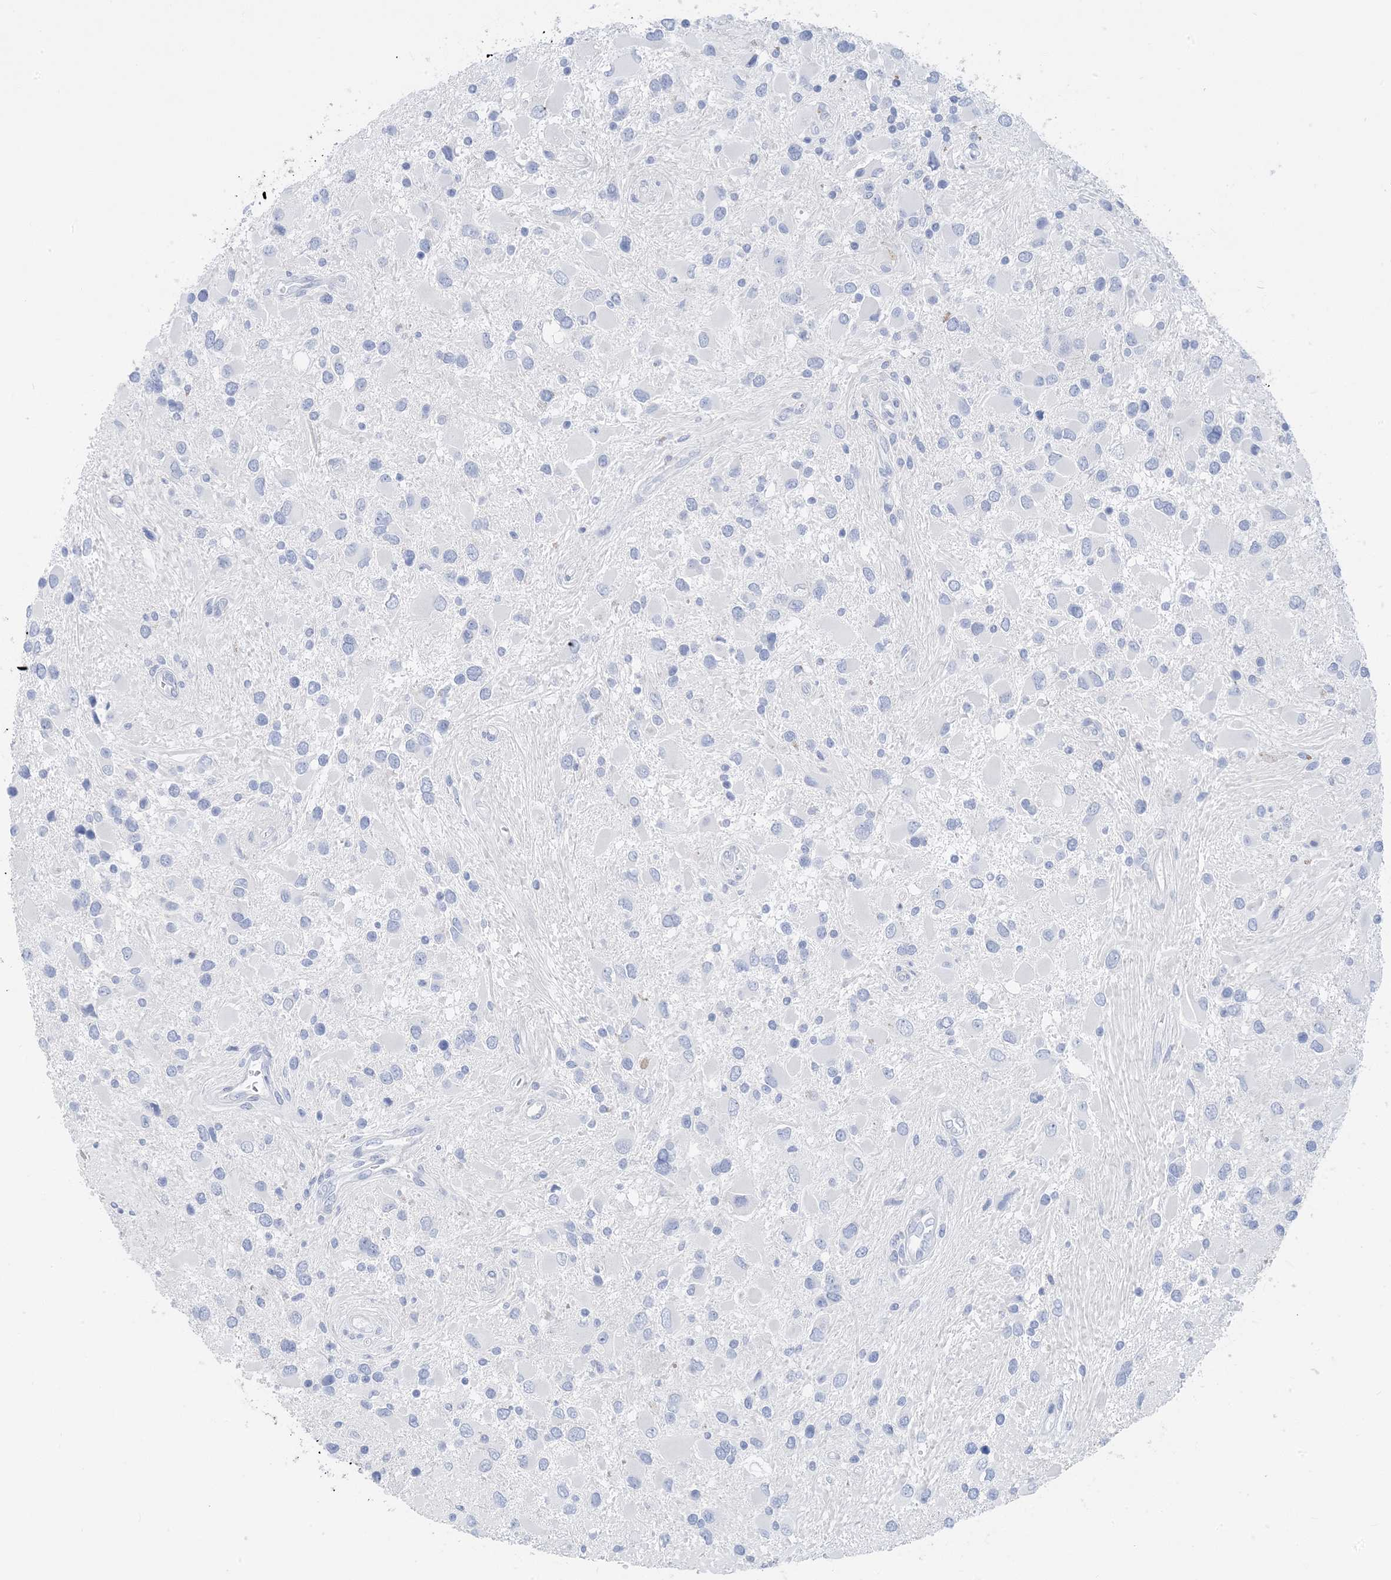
{"staining": {"intensity": "negative", "quantity": "none", "location": "none"}, "tissue": "glioma", "cell_type": "Tumor cells", "image_type": "cancer", "snomed": [{"axis": "morphology", "description": "Glioma, malignant, High grade"}, {"axis": "topography", "description": "Brain"}], "caption": "The photomicrograph demonstrates no staining of tumor cells in glioma.", "gene": "SH3YL1", "patient": {"sex": "male", "age": 53}}